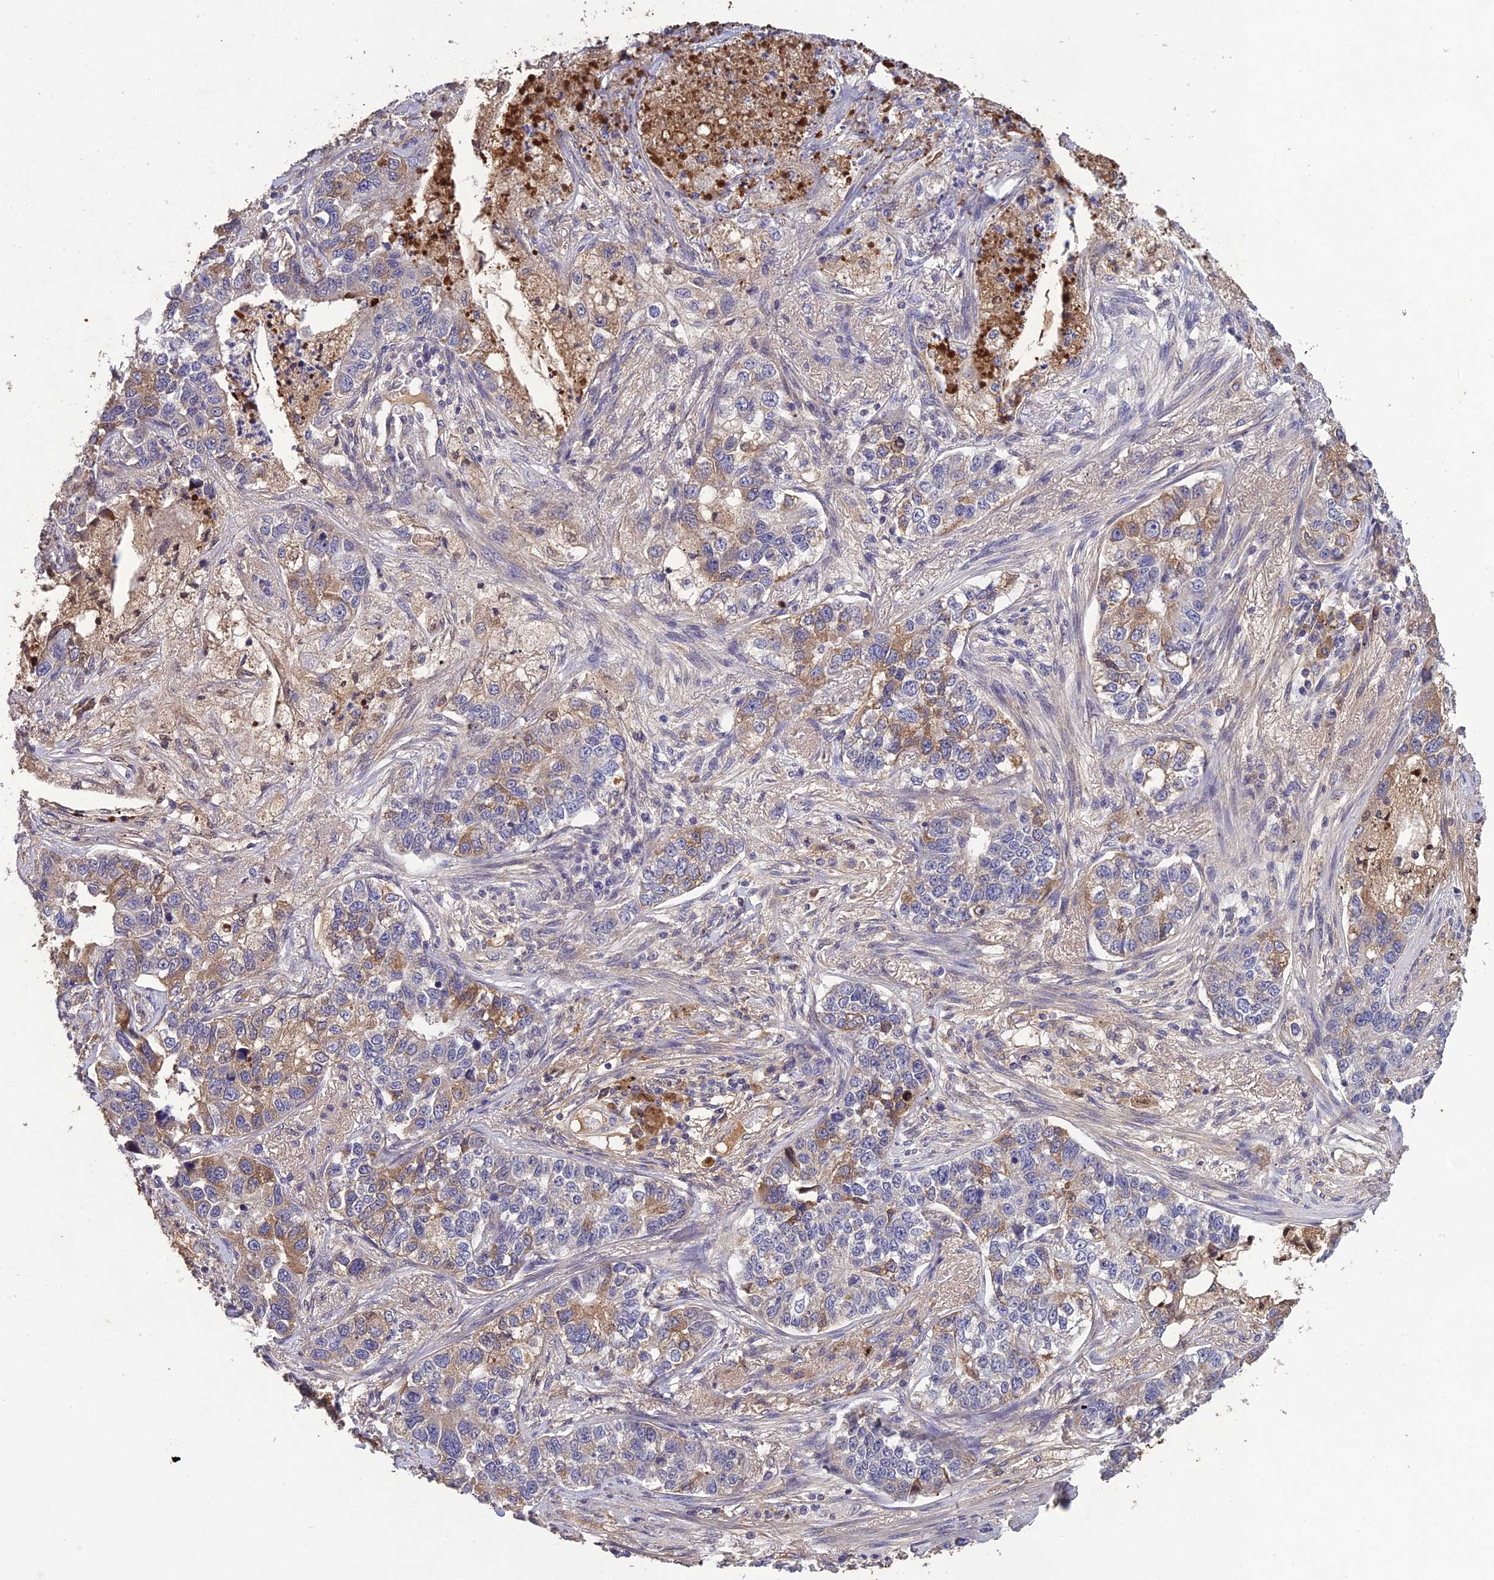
{"staining": {"intensity": "moderate", "quantity": "<25%", "location": "cytoplasmic/membranous"}, "tissue": "lung cancer", "cell_type": "Tumor cells", "image_type": "cancer", "snomed": [{"axis": "morphology", "description": "Adenocarcinoma, NOS"}, {"axis": "topography", "description": "Lung"}], "caption": "Immunohistochemical staining of human lung adenocarcinoma exhibits low levels of moderate cytoplasmic/membranous protein staining in approximately <25% of tumor cells.", "gene": "SLC39A13", "patient": {"sex": "male", "age": 49}}